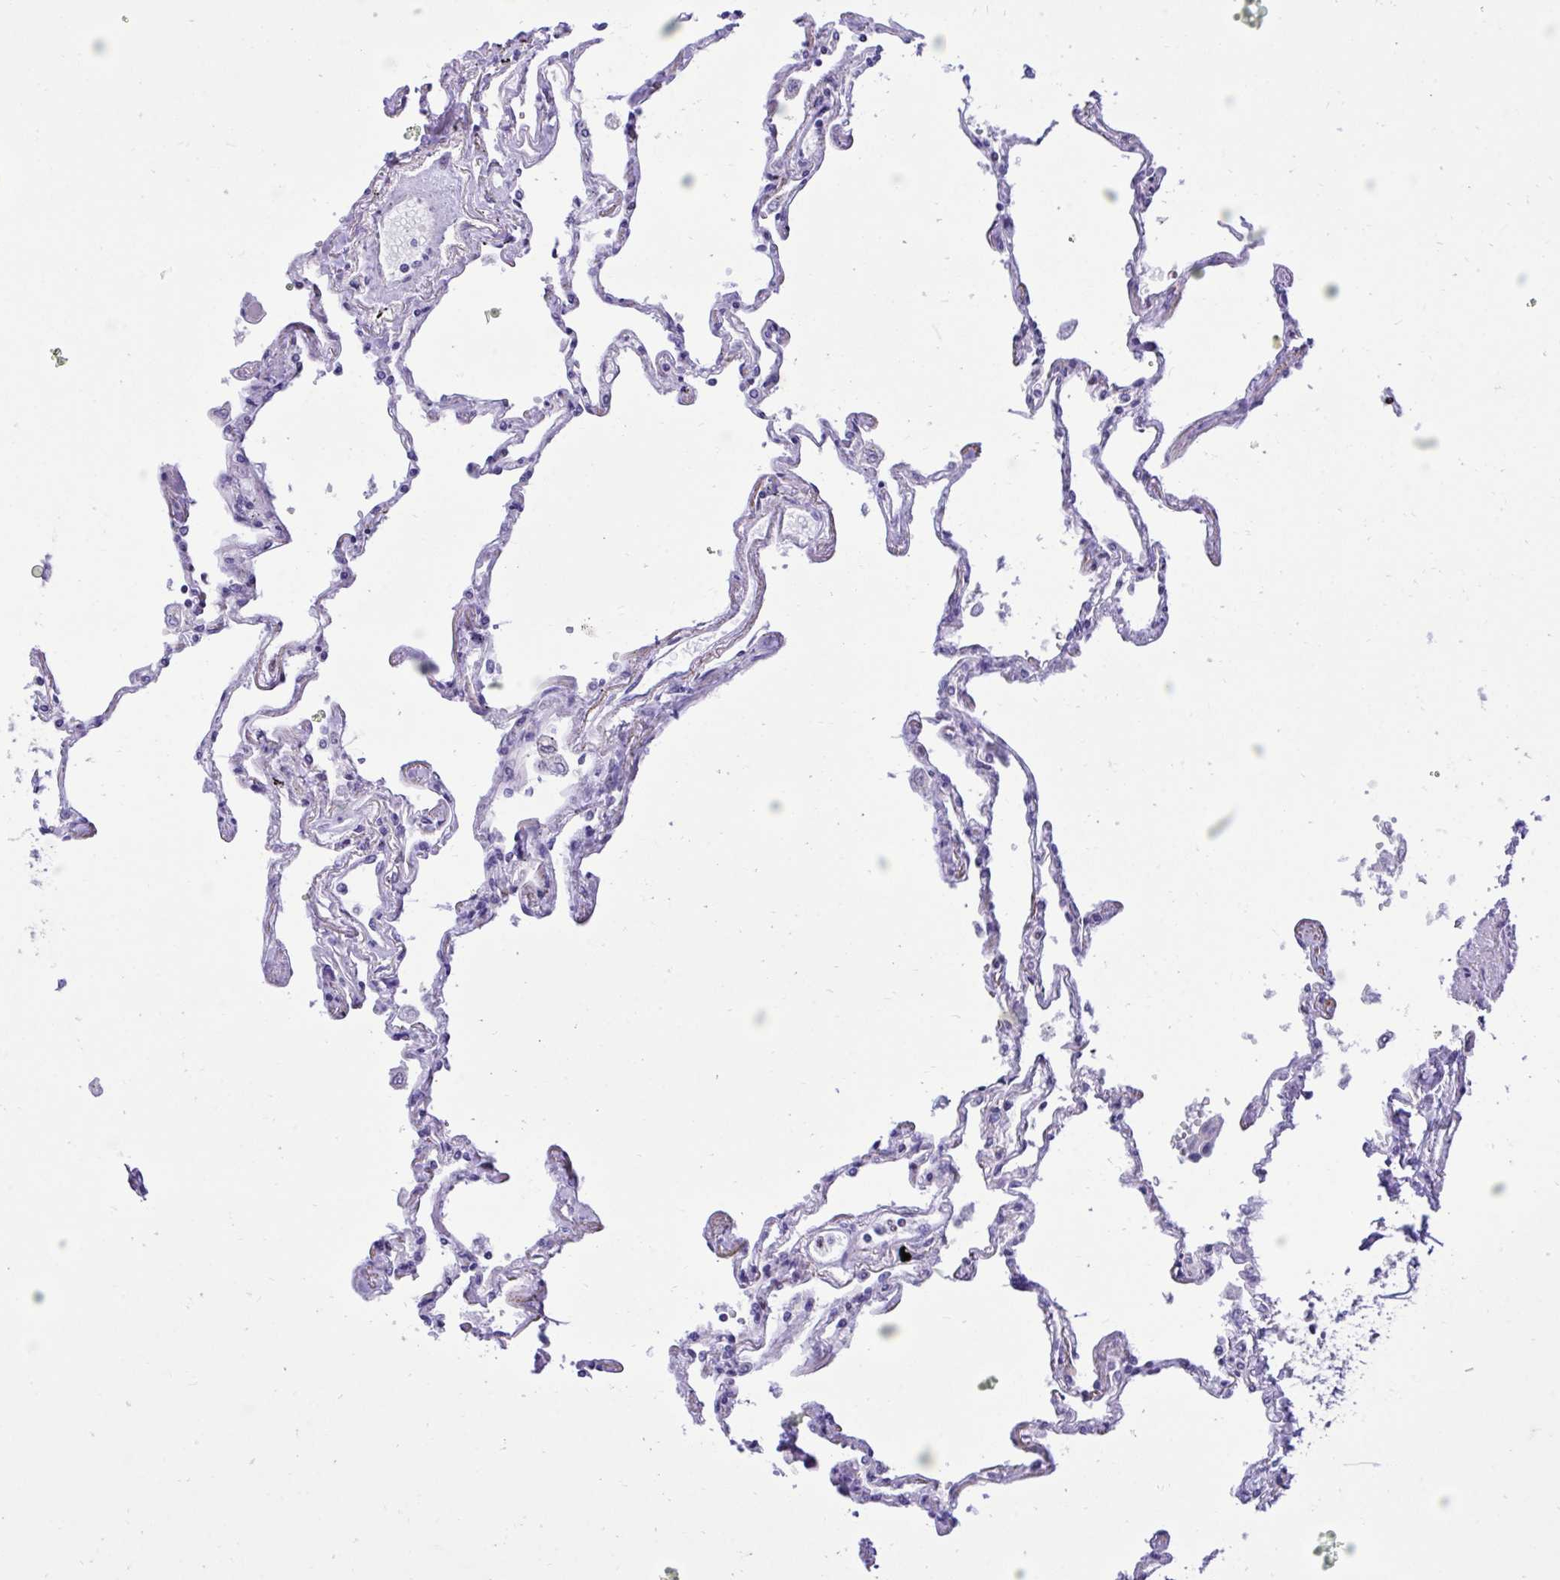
{"staining": {"intensity": "negative", "quantity": "none", "location": "none"}, "tissue": "lung", "cell_type": "Alveolar cells", "image_type": "normal", "snomed": [{"axis": "morphology", "description": "Normal tissue, NOS"}, {"axis": "topography", "description": "Lung"}], "caption": "This histopathology image is of unremarkable lung stained with immunohistochemistry to label a protein in brown with the nuclei are counter-stained blue. There is no staining in alveolar cells. (Stains: DAB IHC with hematoxylin counter stain, Microscopy: brightfield microscopy at high magnification).", "gene": "TMCO5A", "patient": {"sex": "female", "age": 67}}